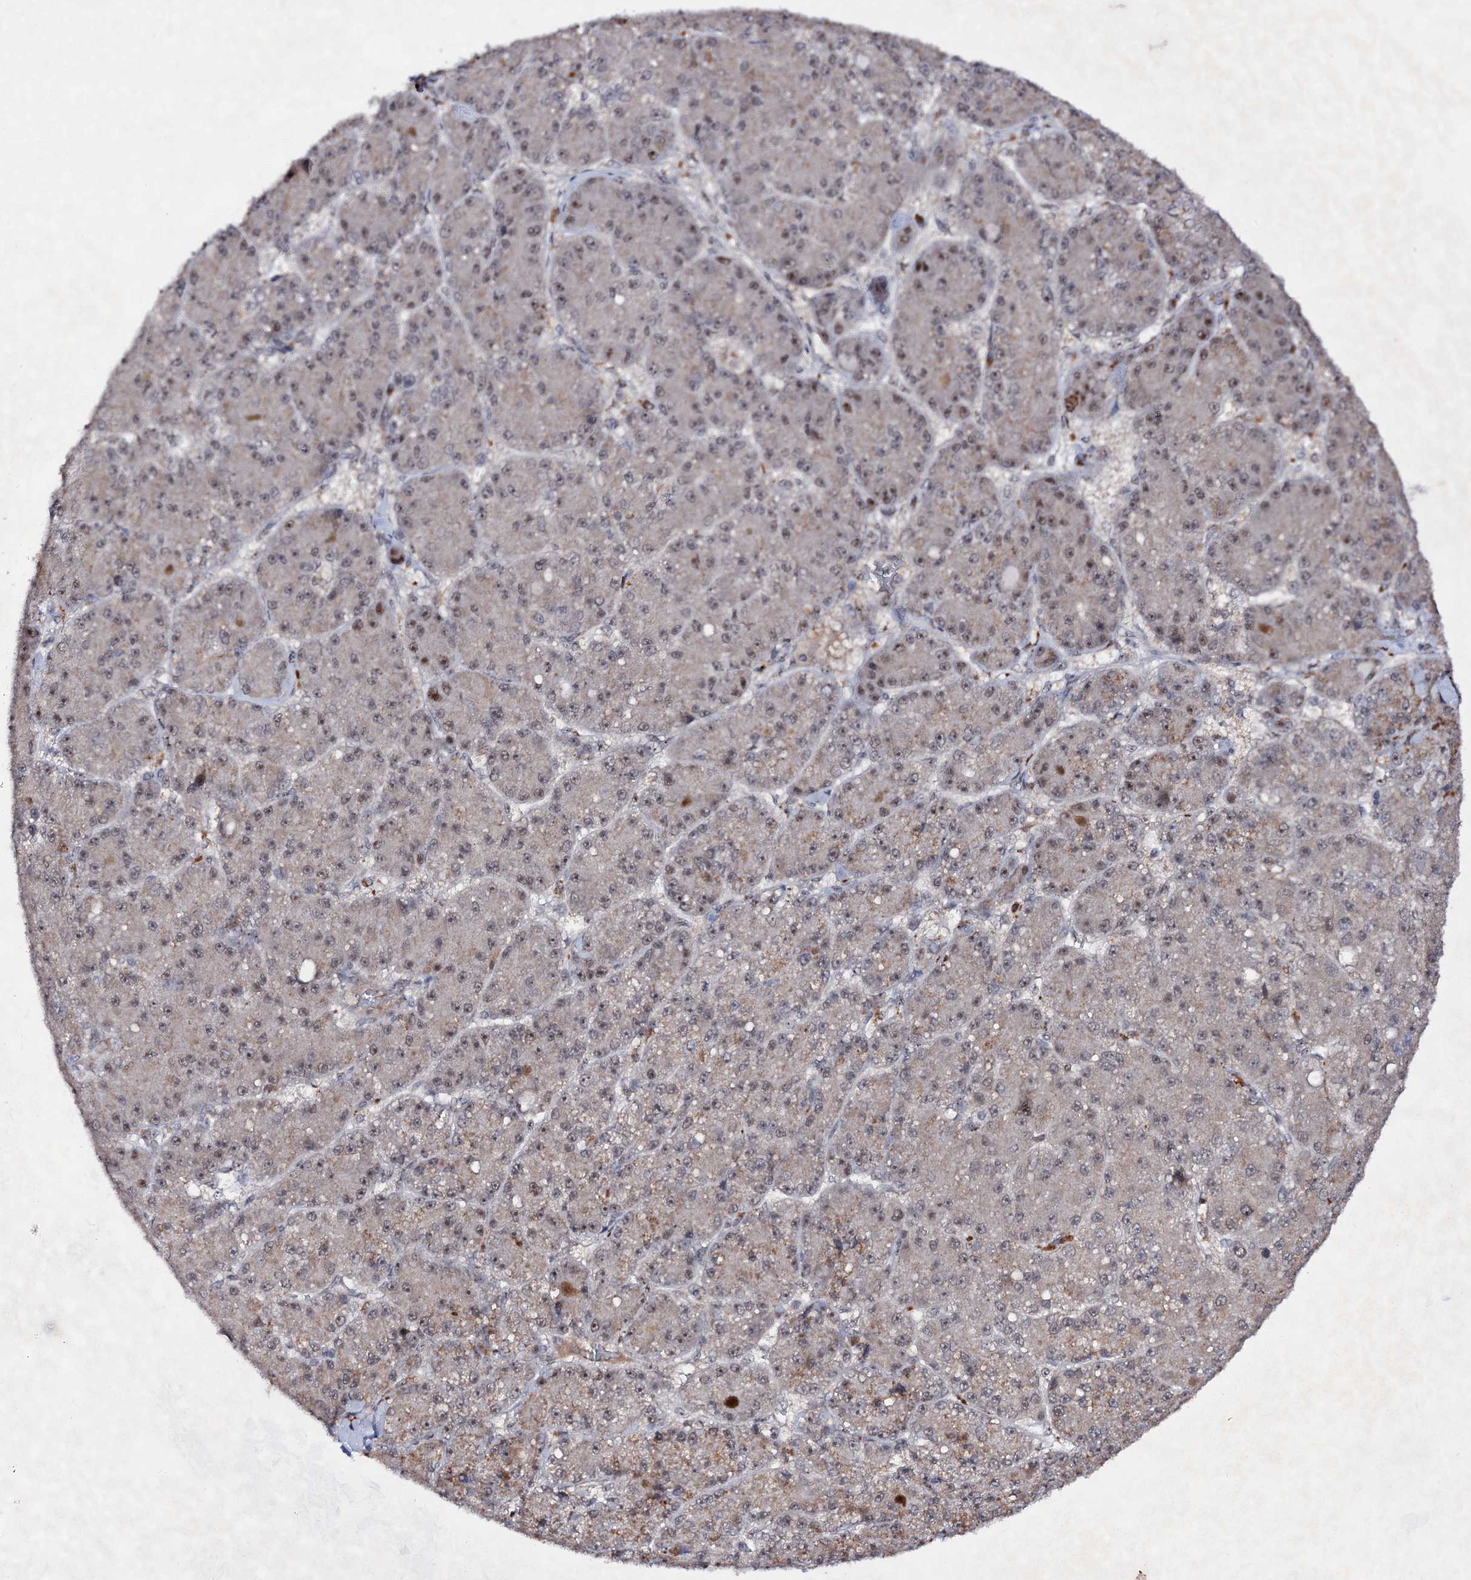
{"staining": {"intensity": "weak", "quantity": "25%-75%", "location": "nuclear"}, "tissue": "liver cancer", "cell_type": "Tumor cells", "image_type": "cancer", "snomed": [{"axis": "morphology", "description": "Carcinoma, Hepatocellular, NOS"}, {"axis": "topography", "description": "Liver"}], "caption": "Liver cancer stained with a protein marker shows weak staining in tumor cells.", "gene": "EXOSC10", "patient": {"sex": "male", "age": 67}}